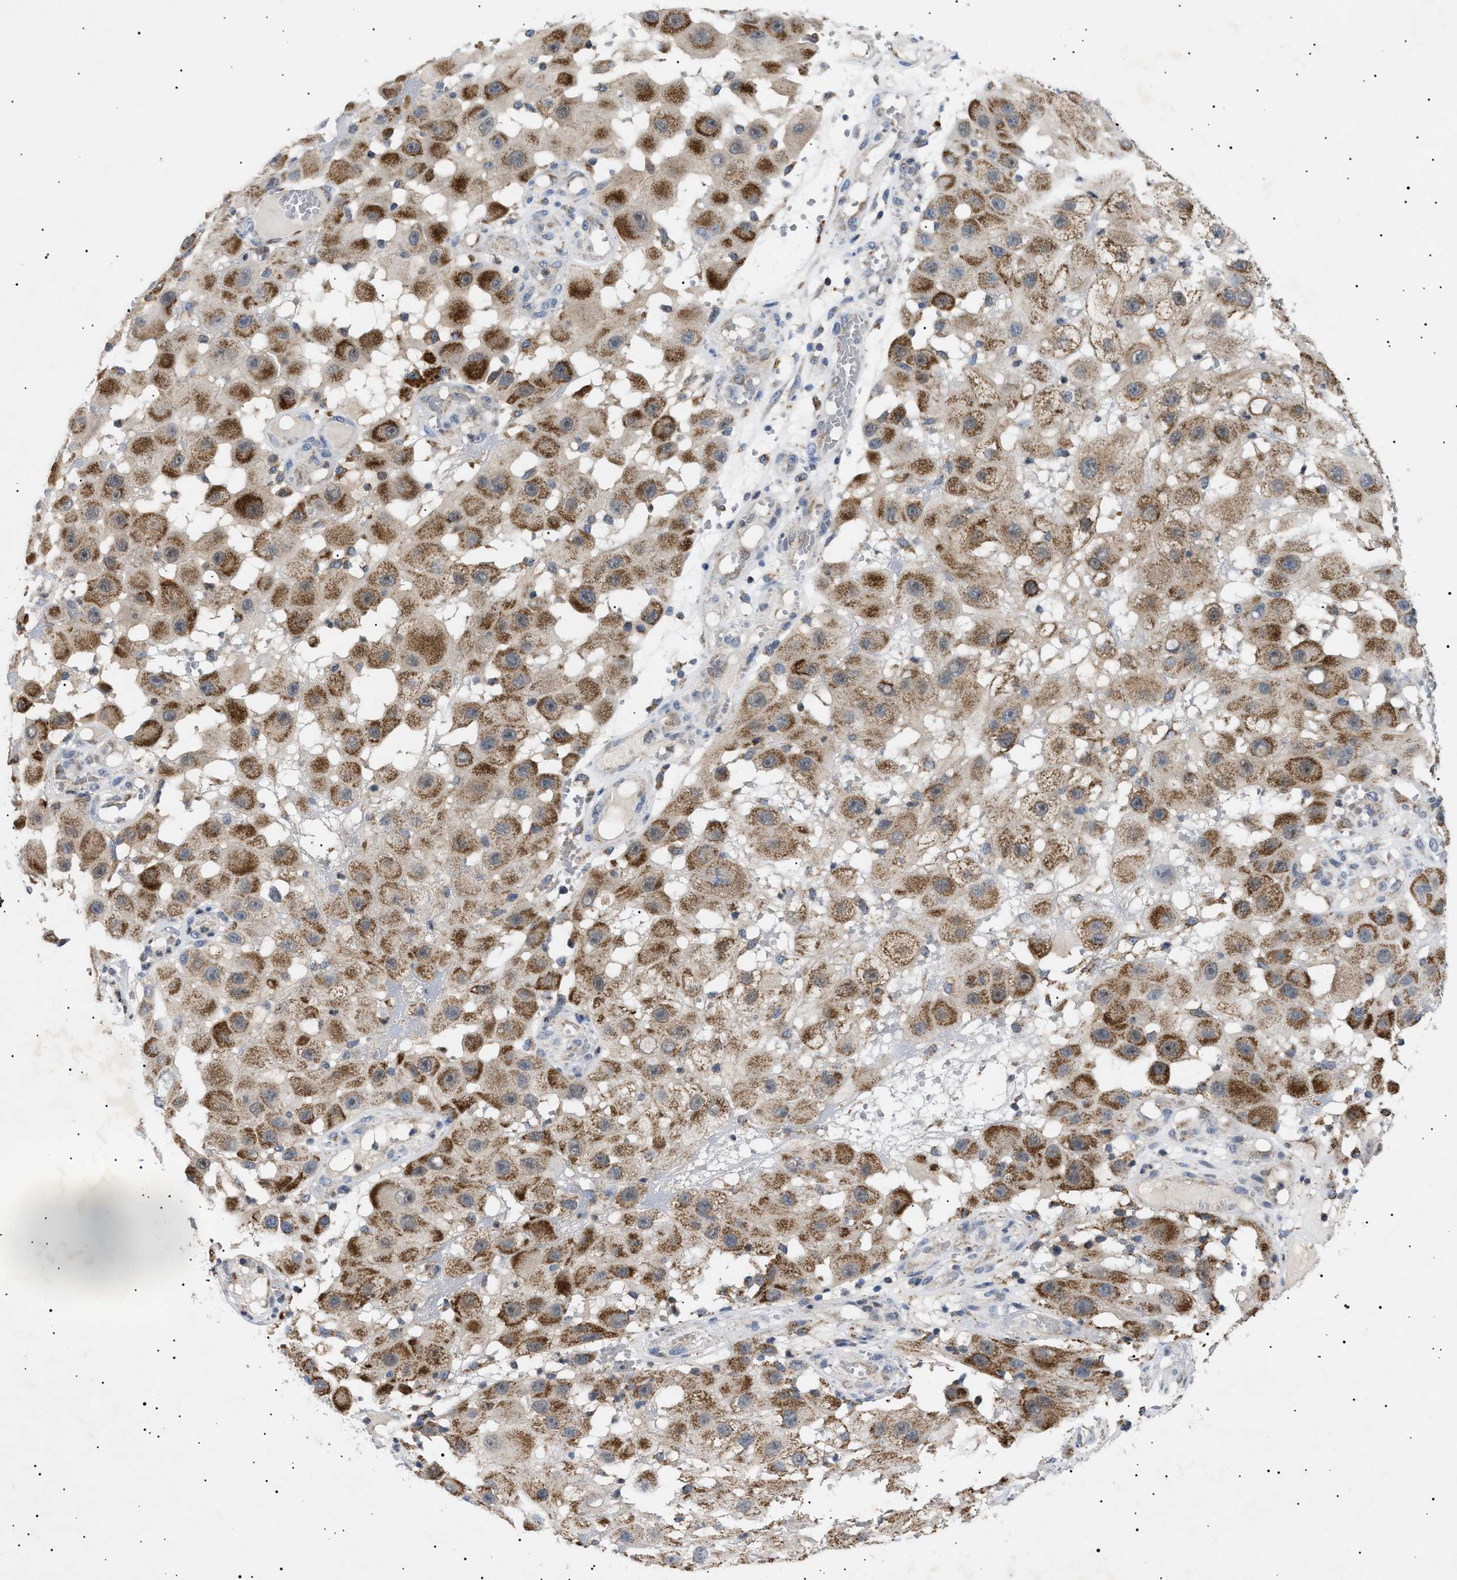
{"staining": {"intensity": "moderate", "quantity": ">75%", "location": "cytoplasmic/membranous"}, "tissue": "melanoma", "cell_type": "Tumor cells", "image_type": "cancer", "snomed": [{"axis": "morphology", "description": "Malignant melanoma, NOS"}, {"axis": "topography", "description": "Skin"}], "caption": "Tumor cells exhibit medium levels of moderate cytoplasmic/membranous expression in approximately >75% of cells in human malignant melanoma.", "gene": "SIRT5", "patient": {"sex": "female", "age": 81}}